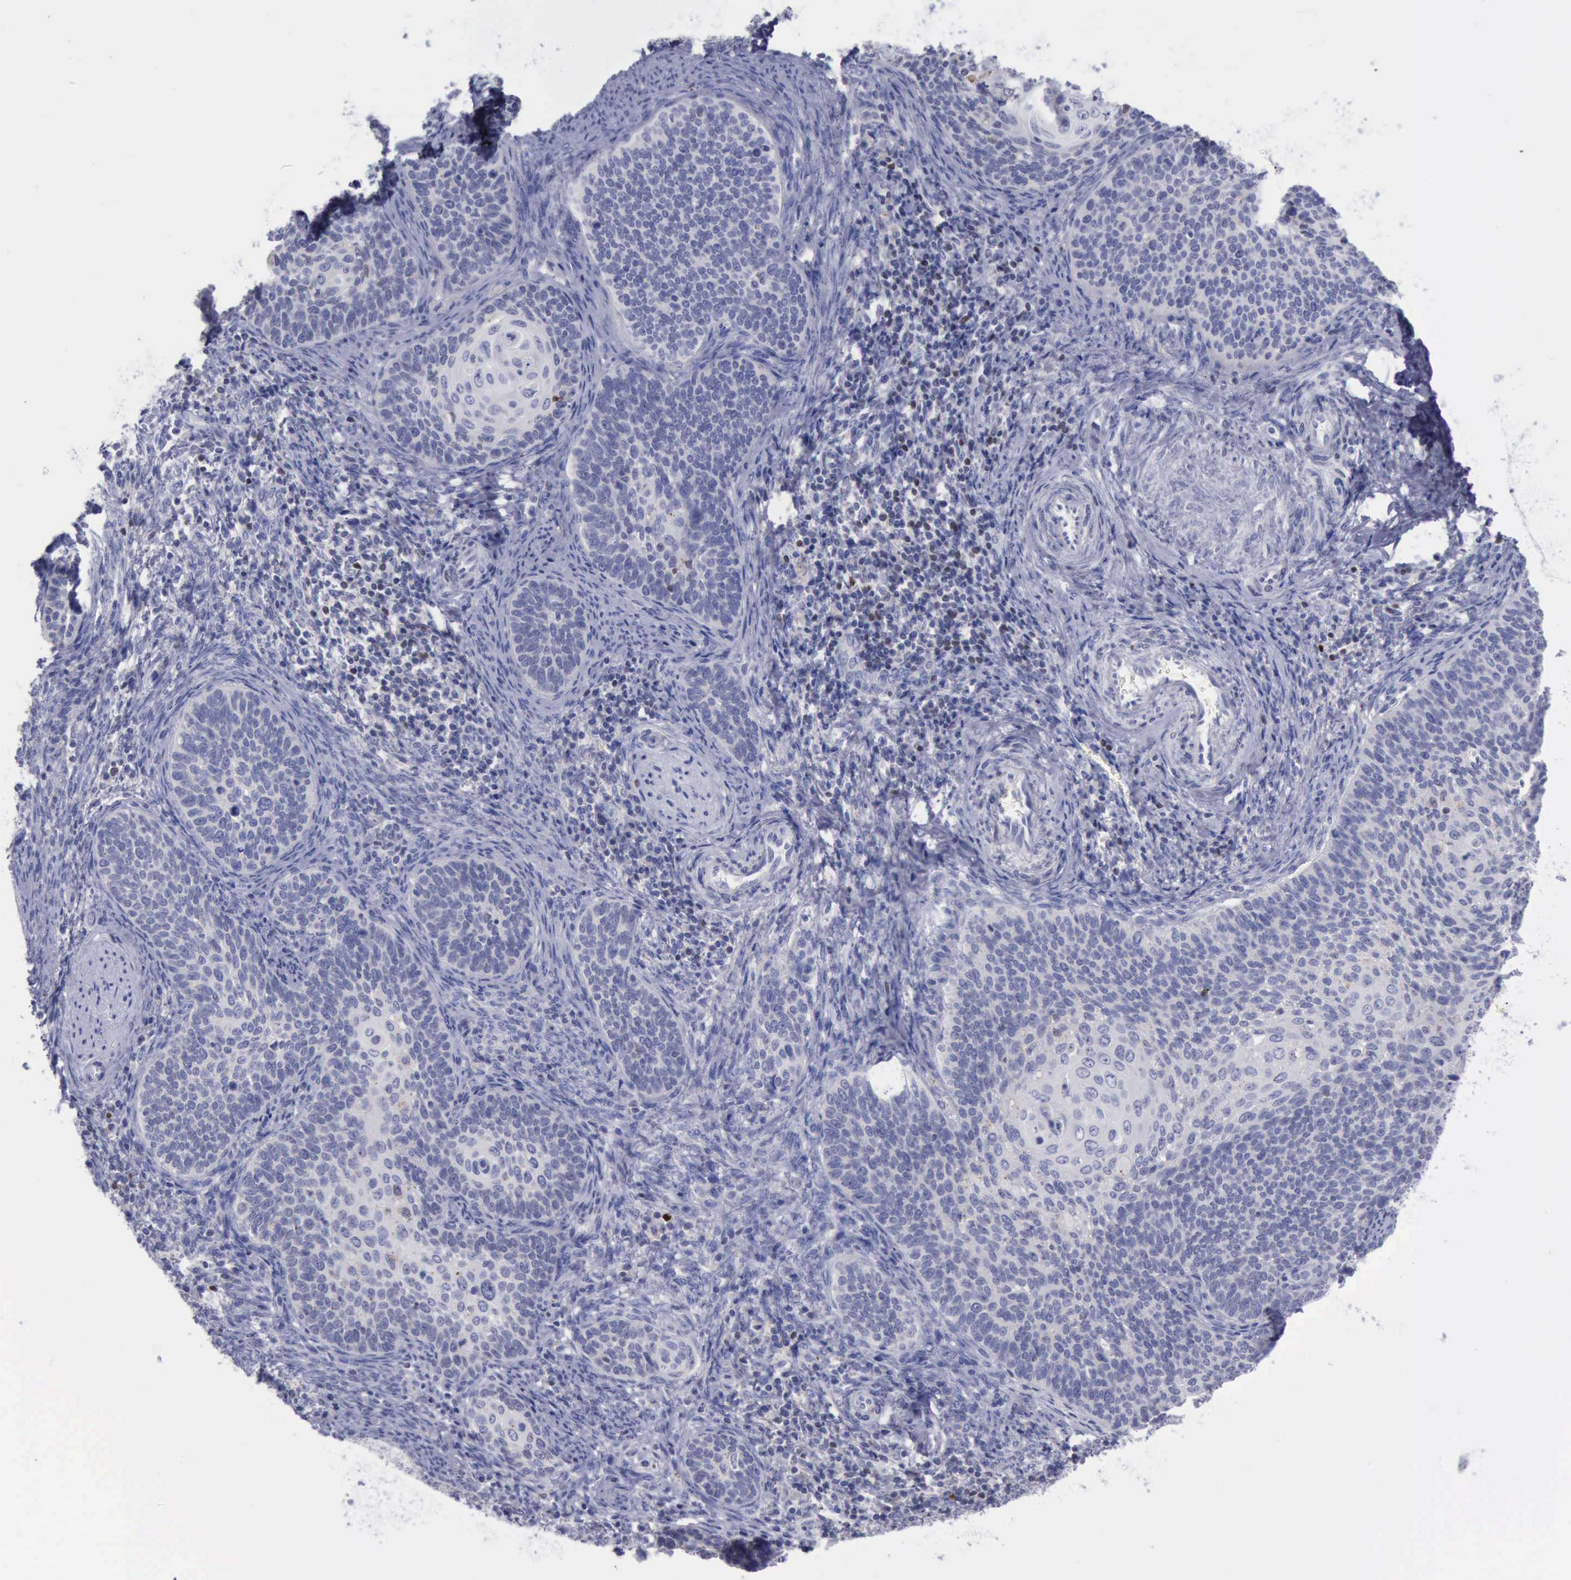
{"staining": {"intensity": "negative", "quantity": "none", "location": "none"}, "tissue": "cervical cancer", "cell_type": "Tumor cells", "image_type": "cancer", "snomed": [{"axis": "morphology", "description": "Squamous cell carcinoma, NOS"}, {"axis": "topography", "description": "Cervix"}], "caption": "DAB immunohistochemical staining of cervical cancer exhibits no significant expression in tumor cells.", "gene": "SATB2", "patient": {"sex": "female", "age": 33}}